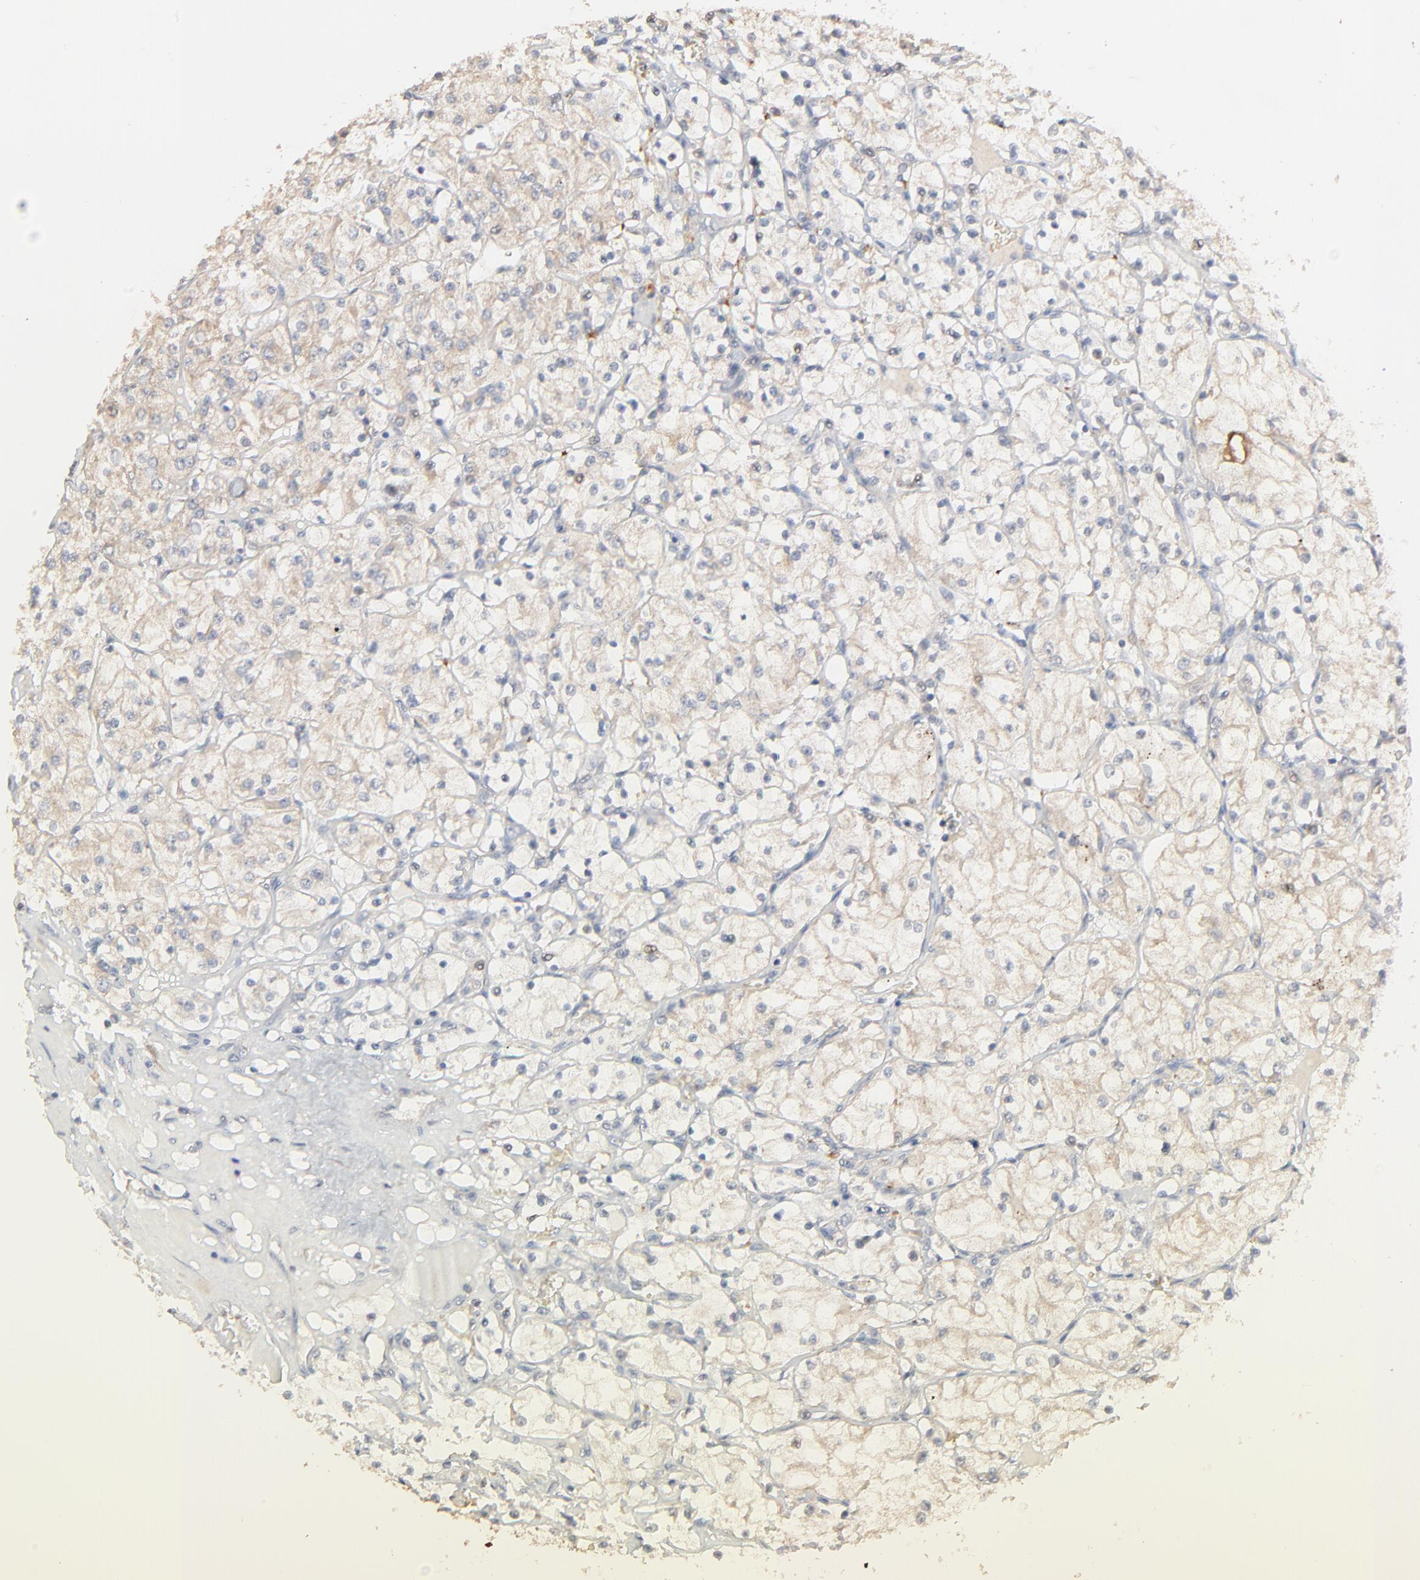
{"staining": {"intensity": "weak", "quantity": ">75%", "location": "cytoplasmic/membranous"}, "tissue": "renal cancer", "cell_type": "Tumor cells", "image_type": "cancer", "snomed": [{"axis": "morphology", "description": "Adenocarcinoma, NOS"}, {"axis": "topography", "description": "Kidney"}], "caption": "Weak cytoplasmic/membranous staining is seen in about >75% of tumor cells in renal adenocarcinoma.", "gene": "FANCB", "patient": {"sex": "male", "age": 61}}